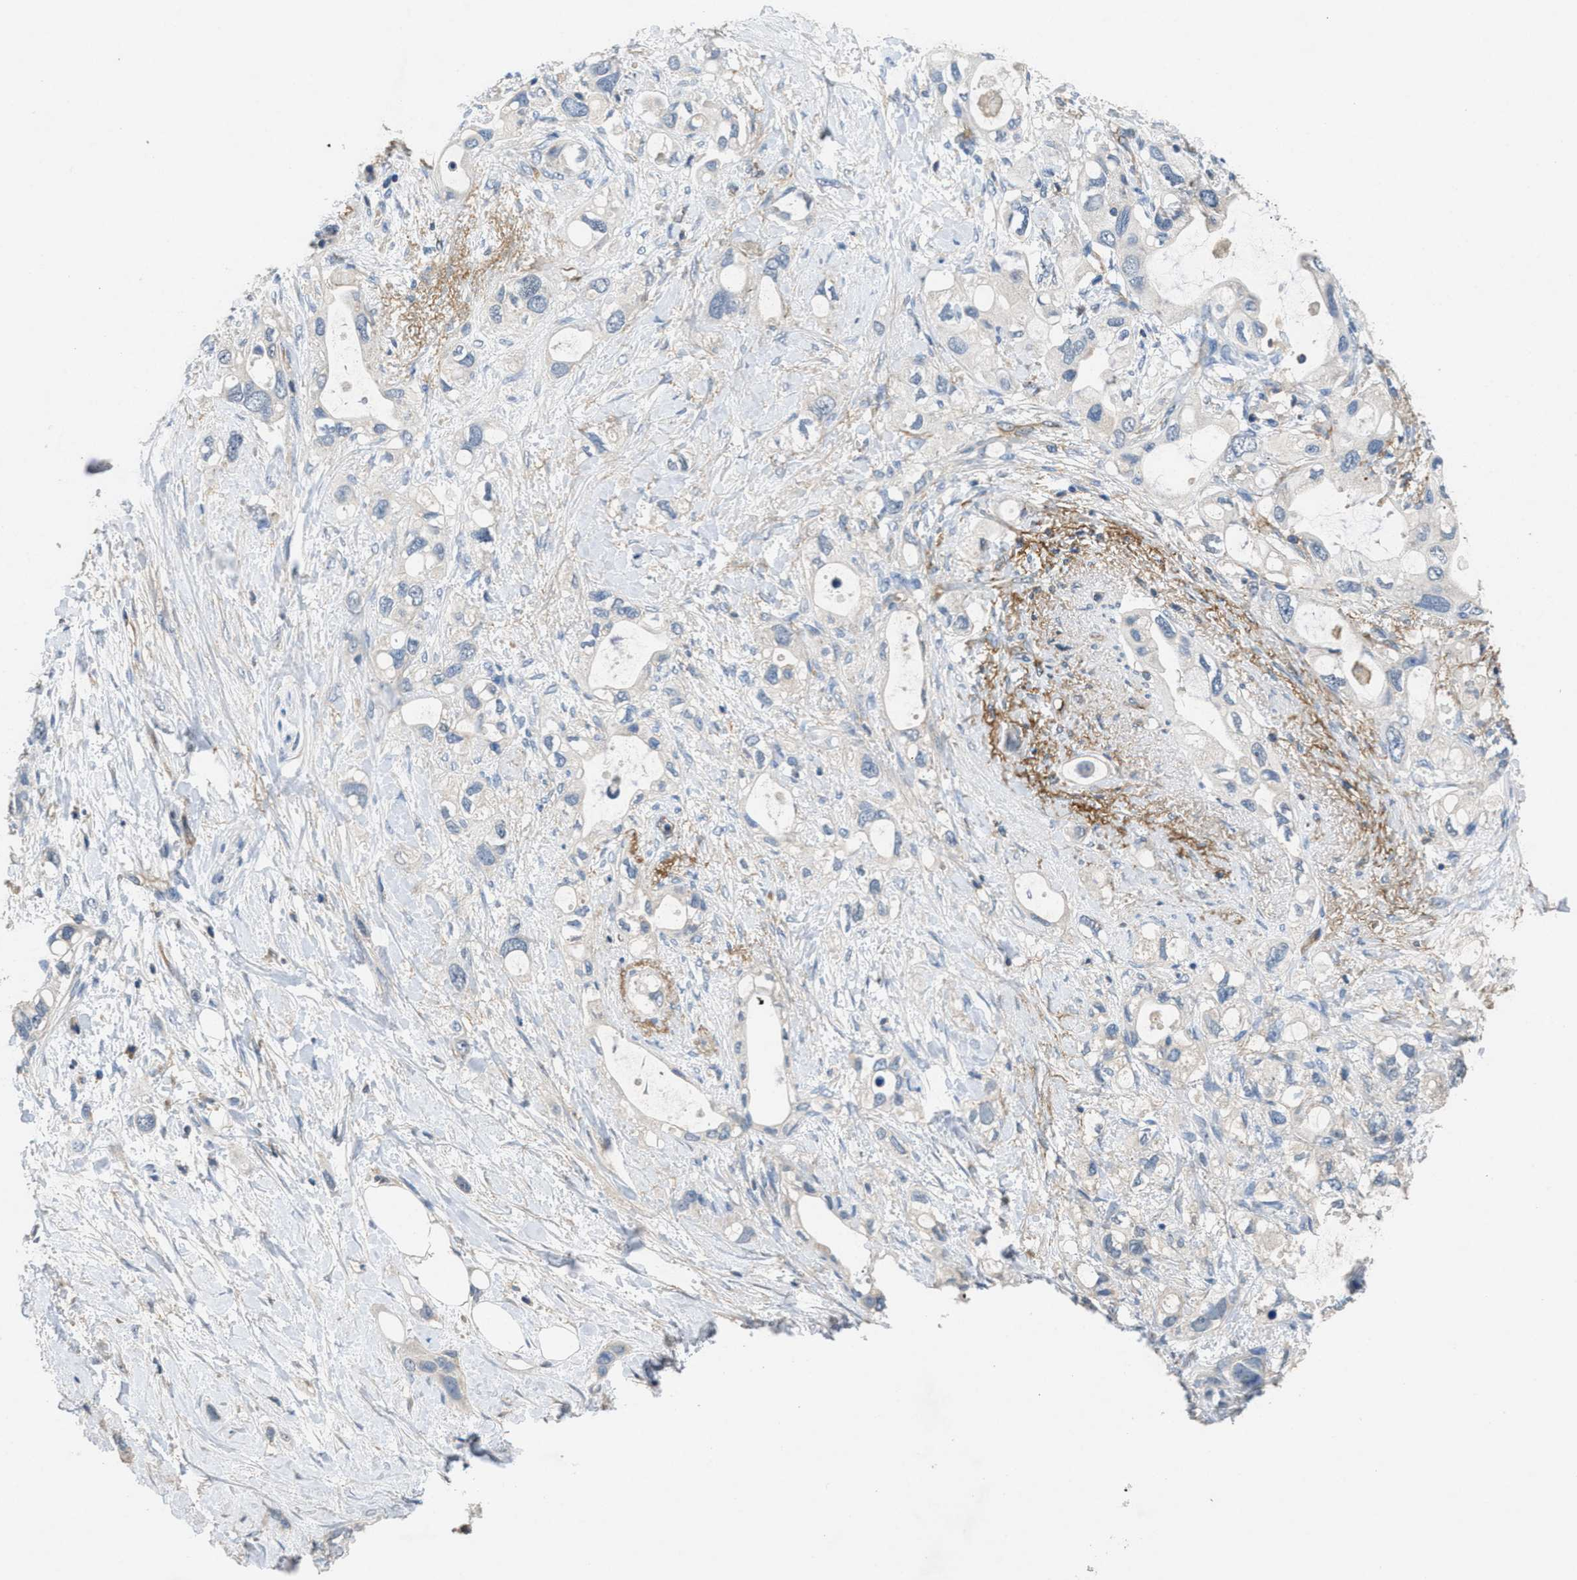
{"staining": {"intensity": "negative", "quantity": "none", "location": "none"}, "tissue": "pancreatic cancer", "cell_type": "Tumor cells", "image_type": "cancer", "snomed": [{"axis": "morphology", "description": "Adenocarcinoma, NOS"}, {"axis": "topography", "description": "Pancreas"}], "caption": "Photomicrograph shows no protein positivity in tumor cells of adenocarcinoma (pancreatic) tissue.", "gene": "DGKE", "patient": {"sex": "female", "age": 56}}